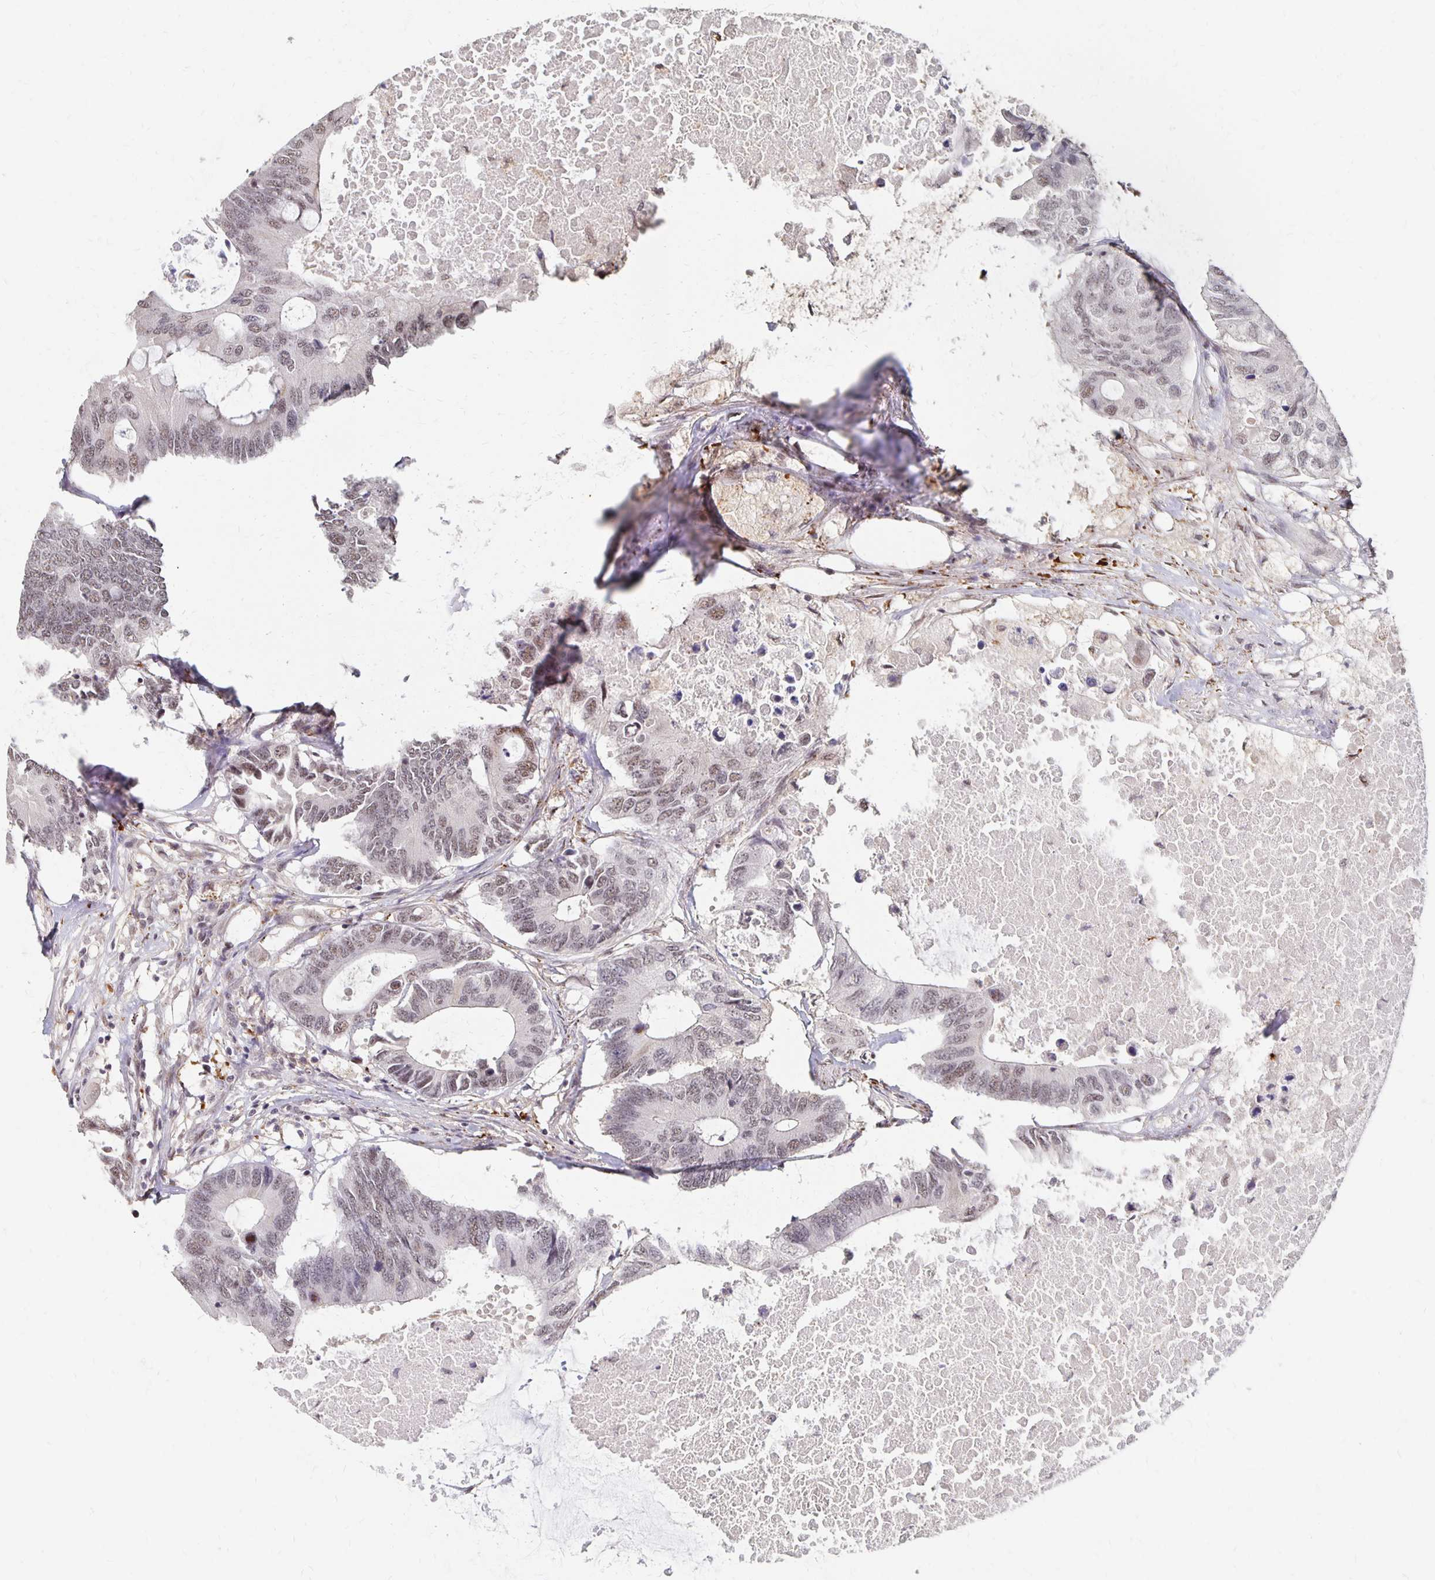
{"staining": {"intensity": "weak", "quantity": "25%-75%", "location": "nuclear"}, "tissue": "colorectal cancer", "cell_type": "Tumor cells", "image_type": "cancer", "snomed": [{"axis": "morphology", "description": "Adenocarcinoma, NOS"}, {"axis": "topography", "description": "Colon"}], "caption": "Colorectal cancer (adenocarcinoma) stained for a protein shows weak nuclear positivity in tumor cells.", "gene": "CLASRP", "patient": {"sex": "male", "age": 71}}